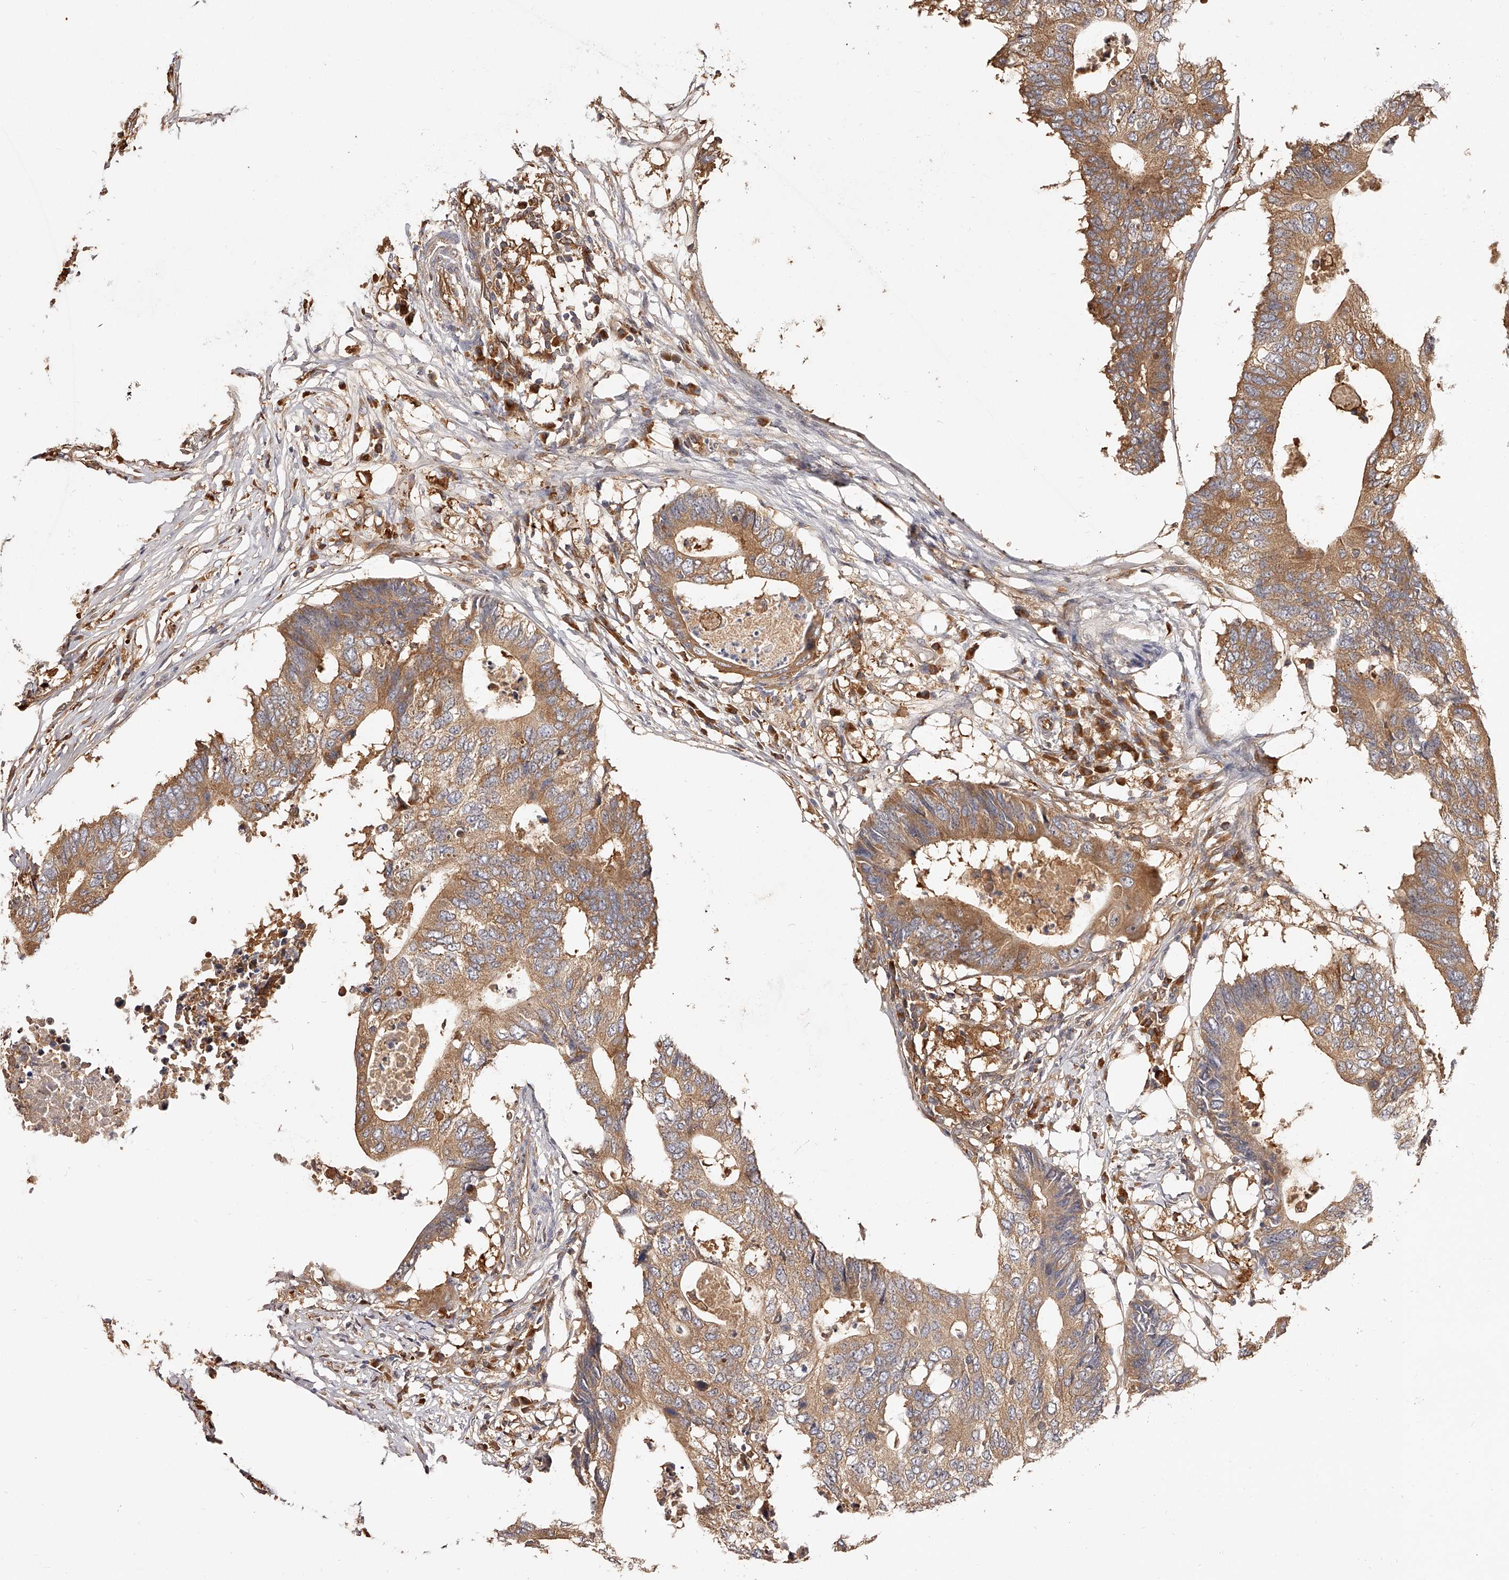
{"staining": {"intensity": "moderate", "quantity": ">75%", "location": "cytoplasmic/membranous"}, "tissue": "colorectal cancer", "cell_type": "Tumor cells", "image_type": "cancer", "snomed": [{"axis": "morphology", "description": "Adenocarcinoma, NOS"}, {"axis": "topography", "description": "Colon"}], "caption": "Immunohistochemical staining of adenocarcinoma (colorectal) reveals moderate cytoplasmic/membranous protein positivity in approximately >75% of tumor cells.", "gene": "LAP3", "patient": {"sex": "male", "age": 71}}